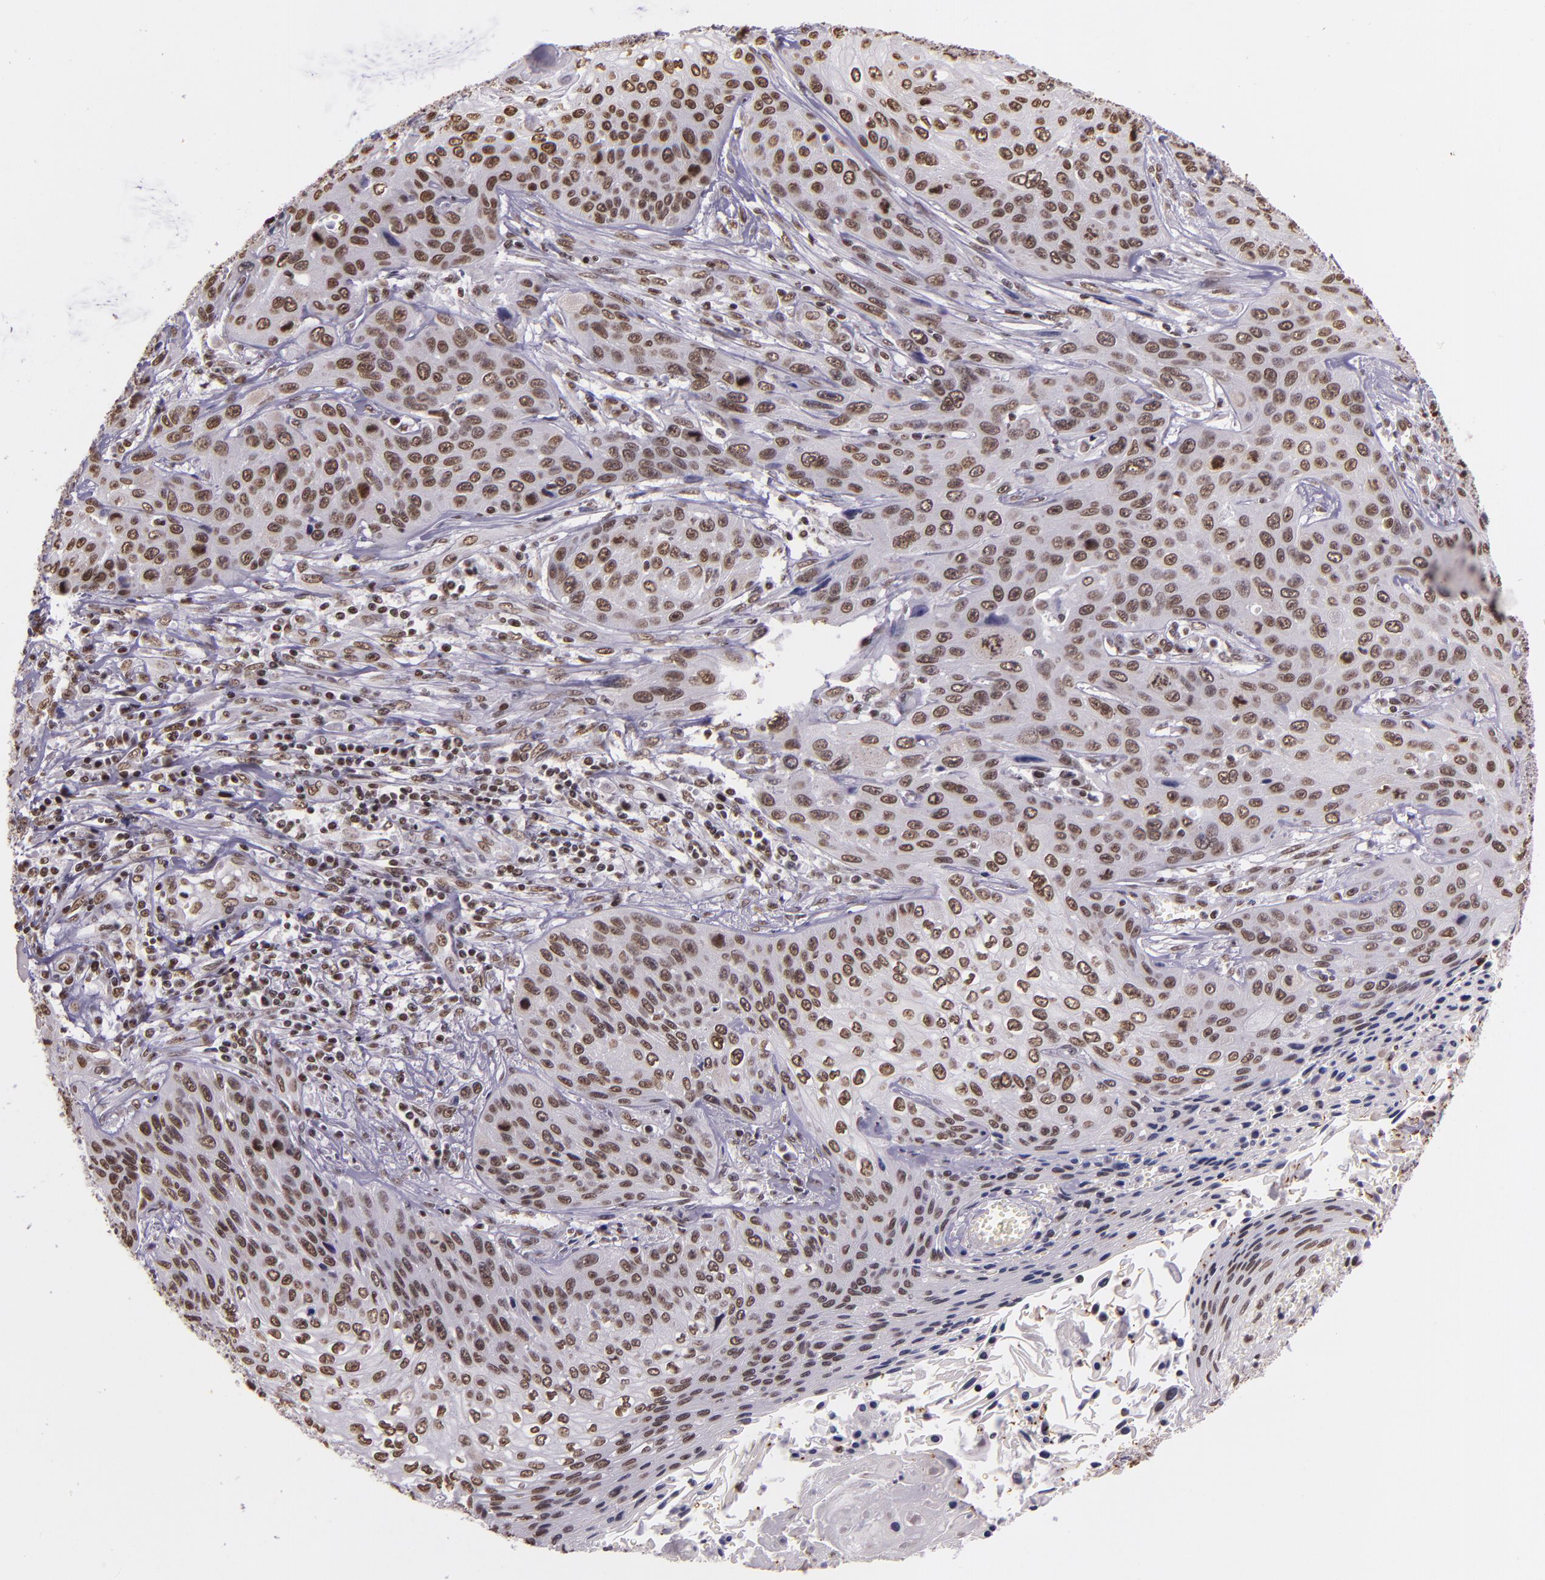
{"staining": {"intensity": "moderate", "quantity": ">75%", "location": "nuclear"}, "tissue": "cervical cancer", "cell_type": "Tumor cells", "image_type": "cancer", "snomed": [{"axis": "morphology", "description": "Squamous cell carcinoma, NOS"}, {"axis": "topography", "description": "Cervix"}], "caption": "Moderate nuclear staining is seen in approximately >75% of tumor cells in cervical cancer.", "gene": "USF1", "patient": {"sex": "female", "age": 32}}